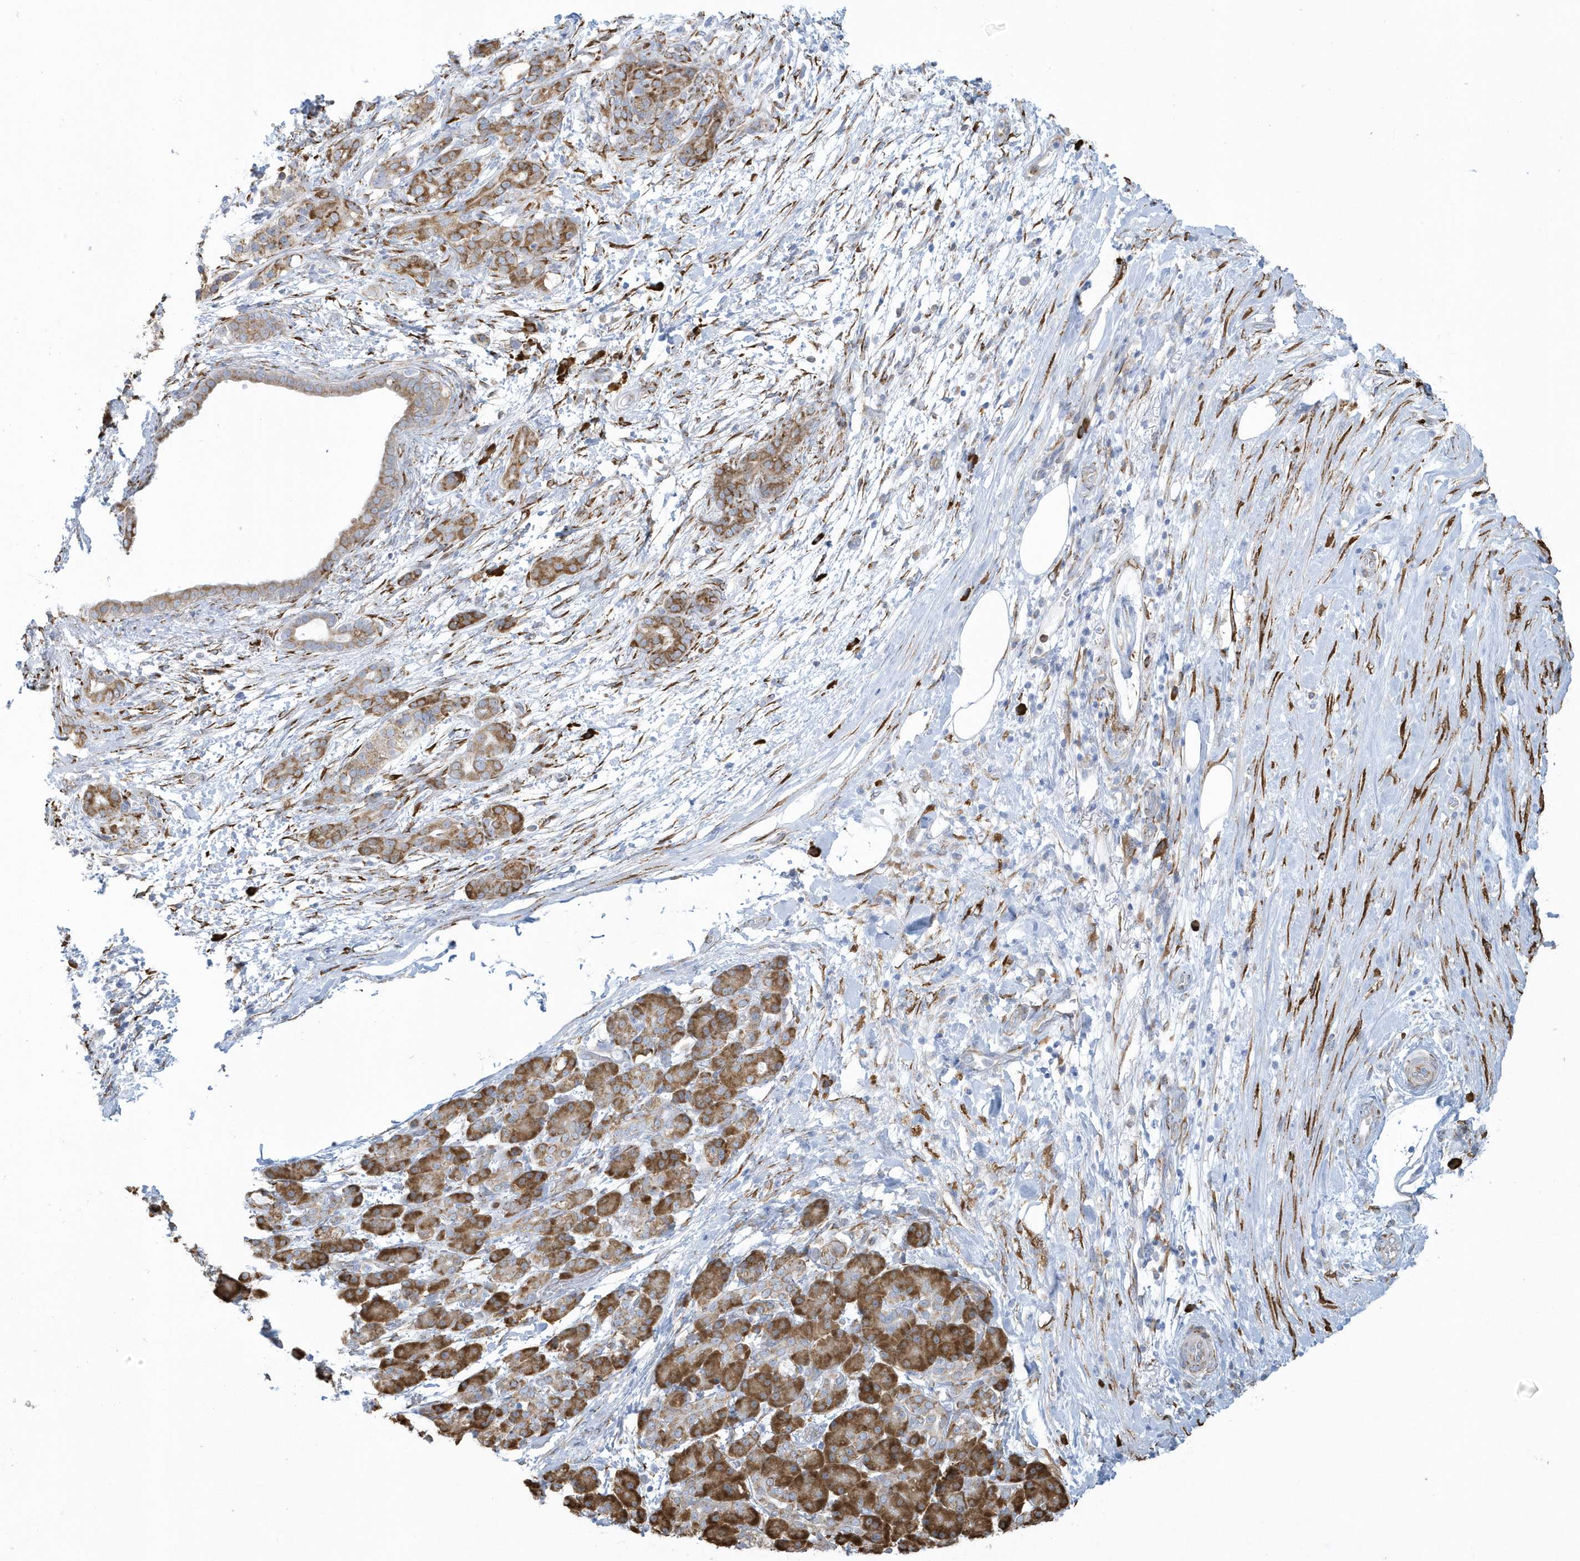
{"staining": {"intensity": "moderate", "quantity": ">75%", "location": "cytoplasmic/membranous"}, "tissue": "pancreatic cancer", "cell_type": "Tumor cells", "image_type": "cancer", "snomed": [{"axis": "morphology", "description": "Adenocarcinoma, NOS"}, {"axis": "topography", "description": "Pancreas"}], "caption": "The histopathology image displays immunohistochemical staining of pancreatic cancer (adenocarcinoma). There is moderate cytoplasmic/membranous positivity is appreciated in about >75% of tumor cells.", "gene": "DCAF1", "patient": {"sex": "female", "age": 55}}